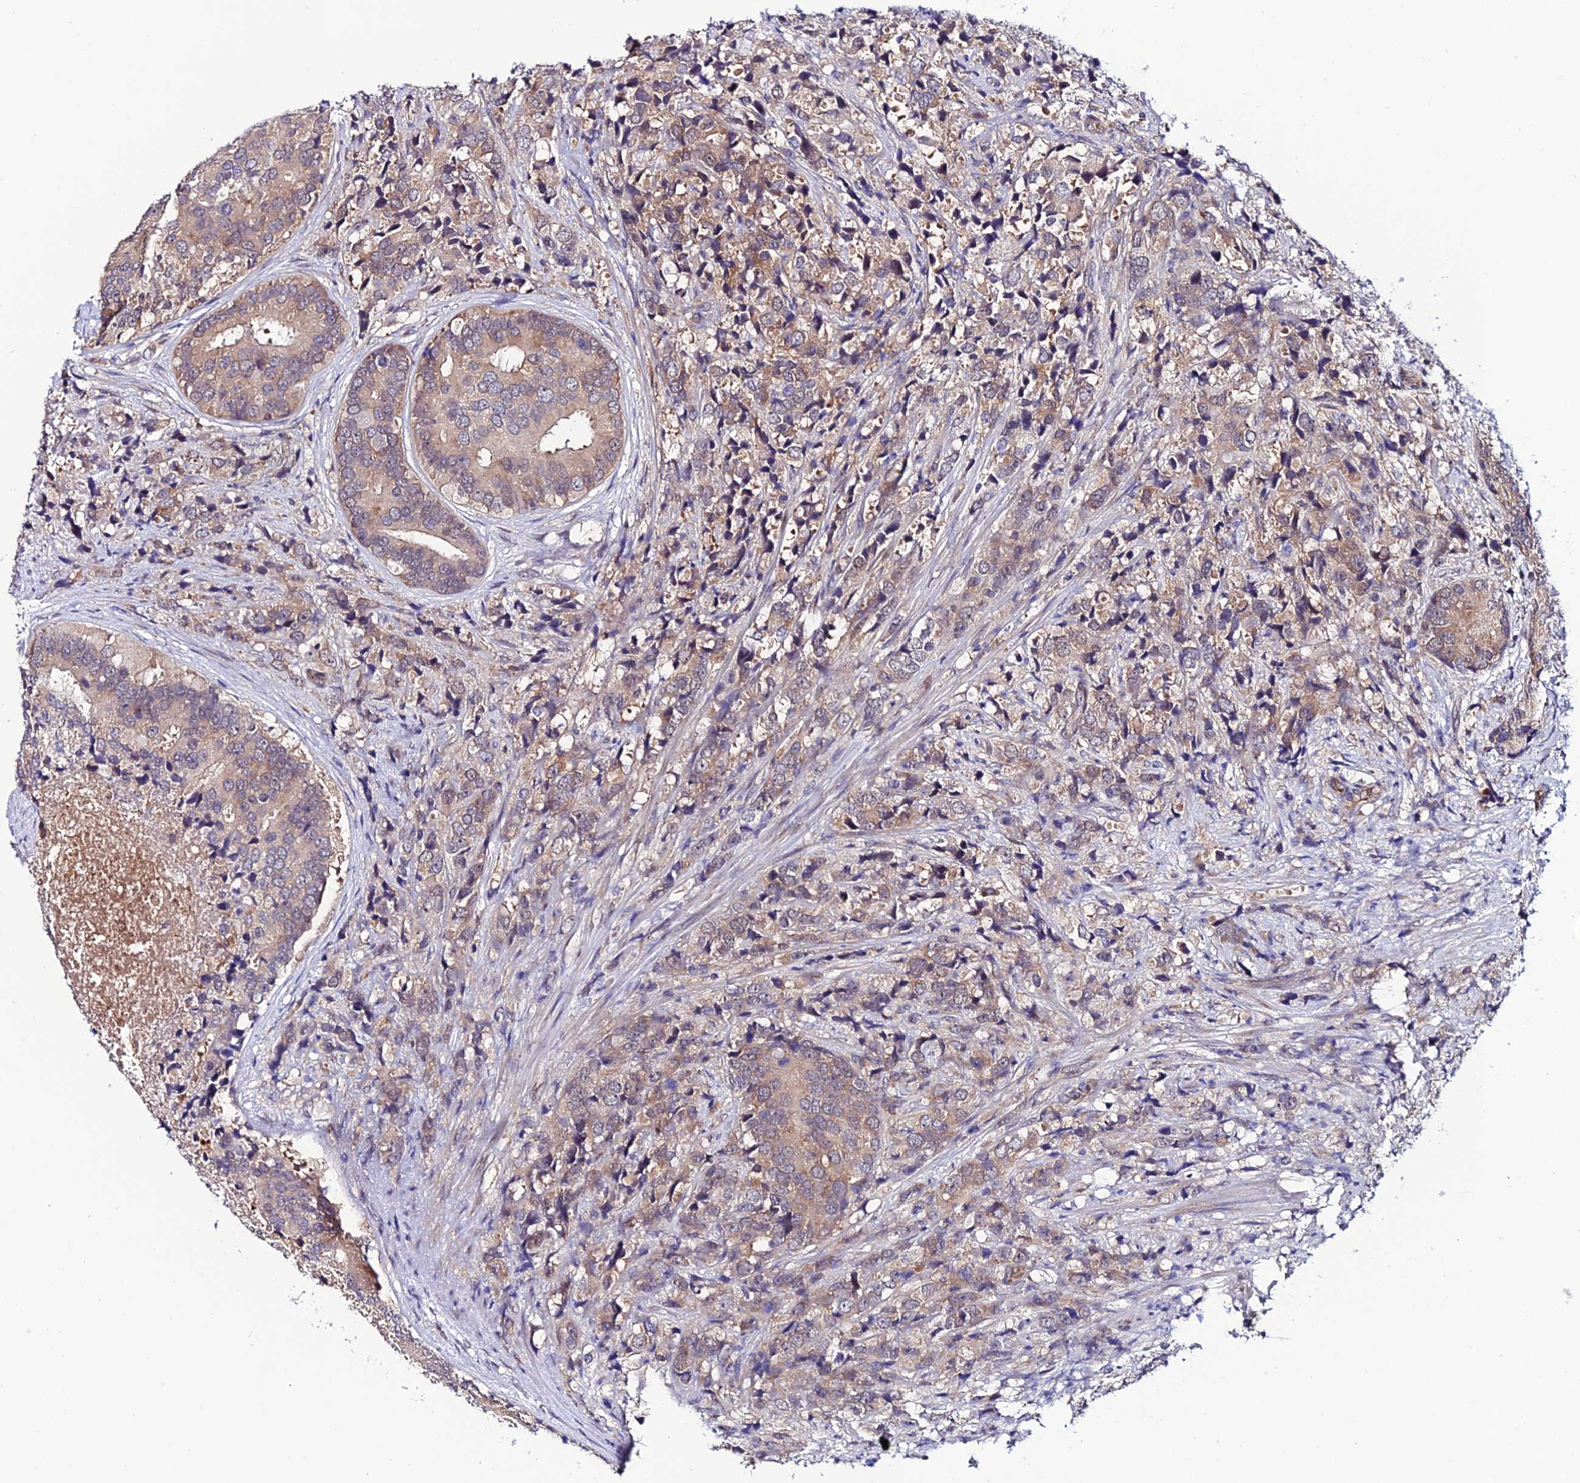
{"staining": {"intensity": "weak", "quantity": ">75%", "location": "cytoplasmic/membranous"}, "tissue": "prostate cancer", "cell_type": "Tumor cells", "image_type": "cancer", "snomed": [{"axis": "morphology", "description": "Adenocarcinoma, High grade"}, {"axis": "topography", "description": "Prostate"}], "caption": "Protein expression analysis of high-grade adenocarcinoma (prostate) exhibits weak cytoplasmic/membranous positivity in approximately >75% of tumor cells.", "gene": "FZD8", "patient": {"sex": "male", "age": 62}}